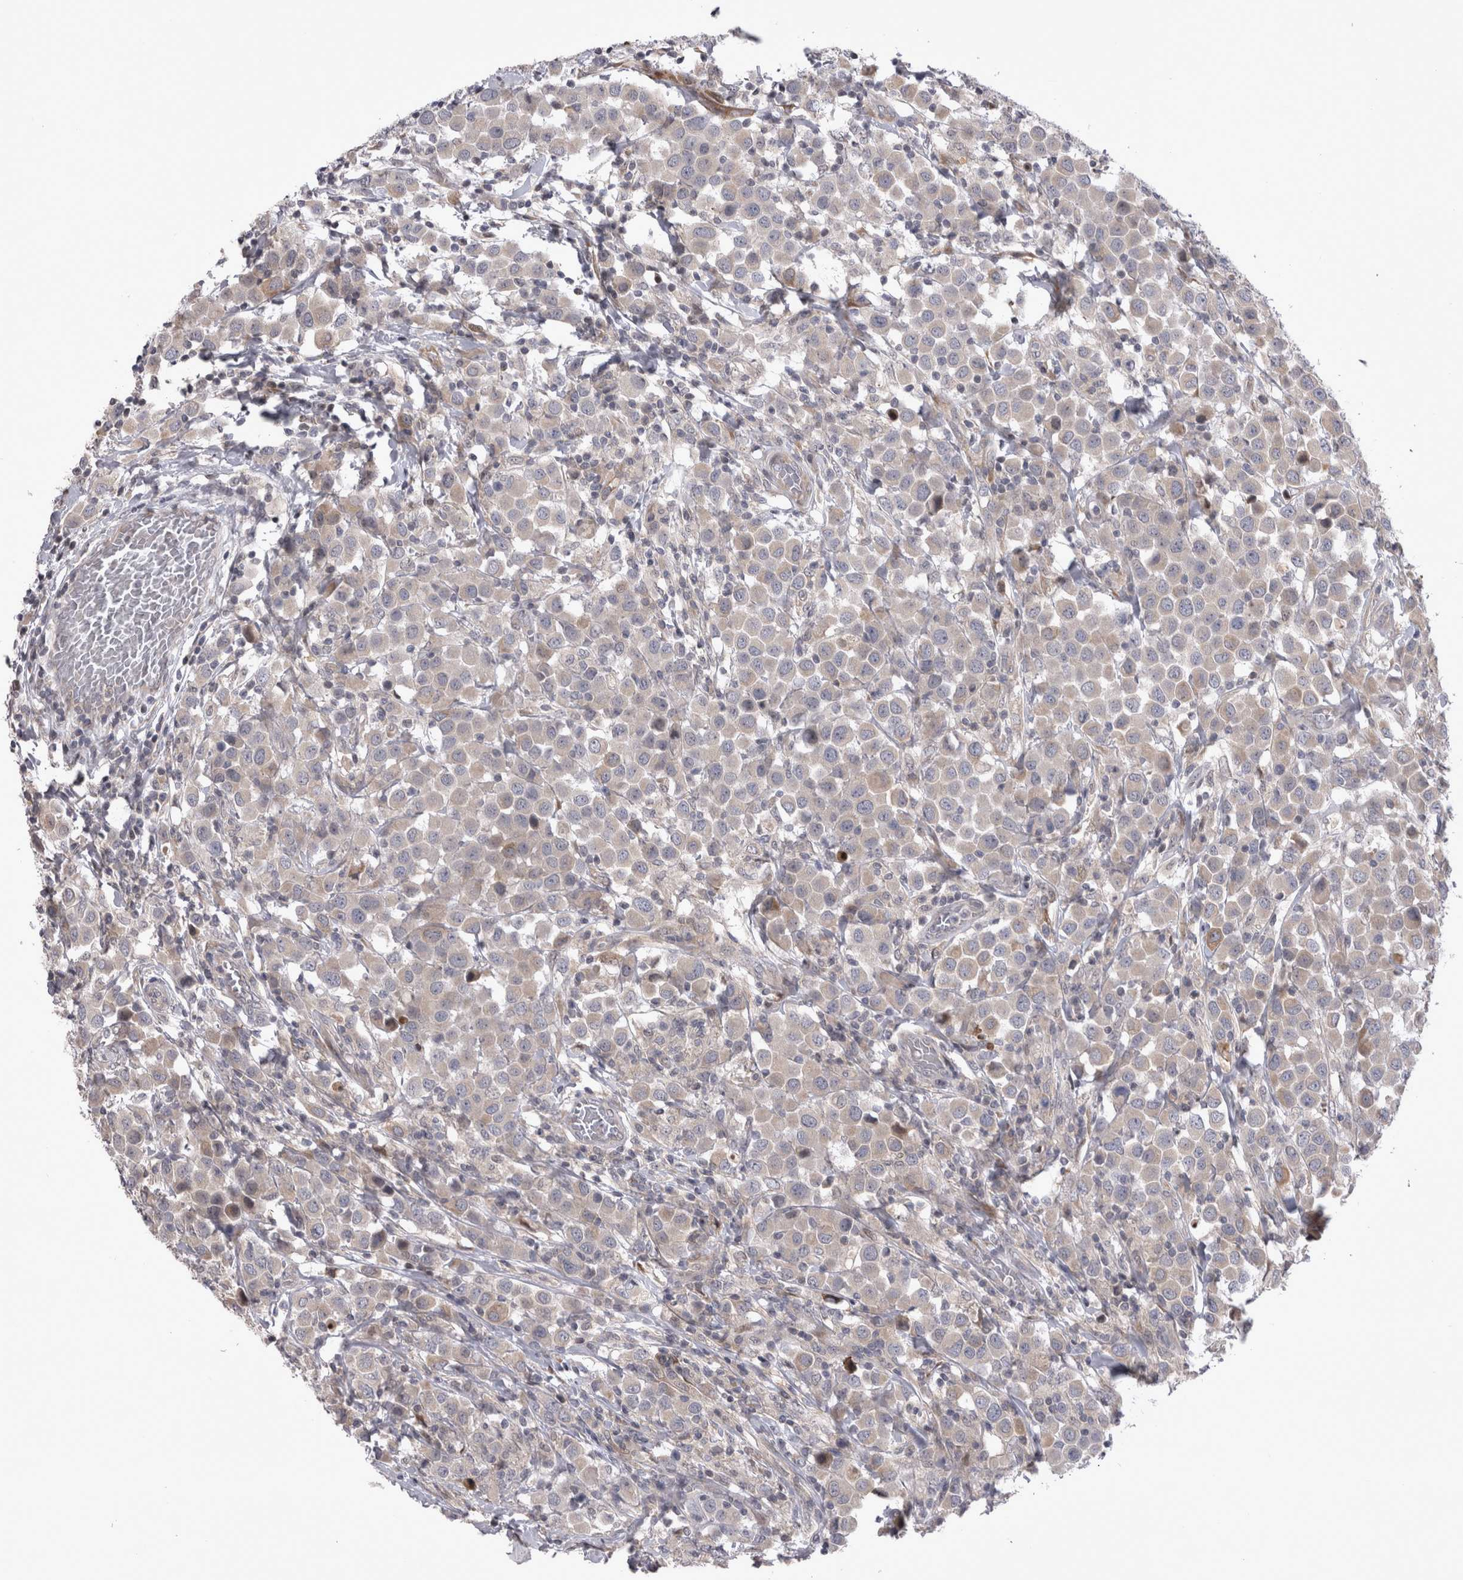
{"staining": {"intensity": "weak", "quantity": ">75%", "location": "cytoplasmic/membranous"}, "tissue": "breast cancer", "cell_type": "Tumor cells", "image_type": "cancer", "snomed": [{"axis": "morphology", "description": "Duct carcinoma"}, {"axis": "topography", "description": "Breast"}], "caption": "Immunohistochemical staining of breast cancer (infiltrating ductal carcinoma) displays low levels of weak cytoplasmic/membranous protein positivity in about >75% of tumor cells.", "gene": "NENF", "patient": {"sex": "female", "age": 61}}